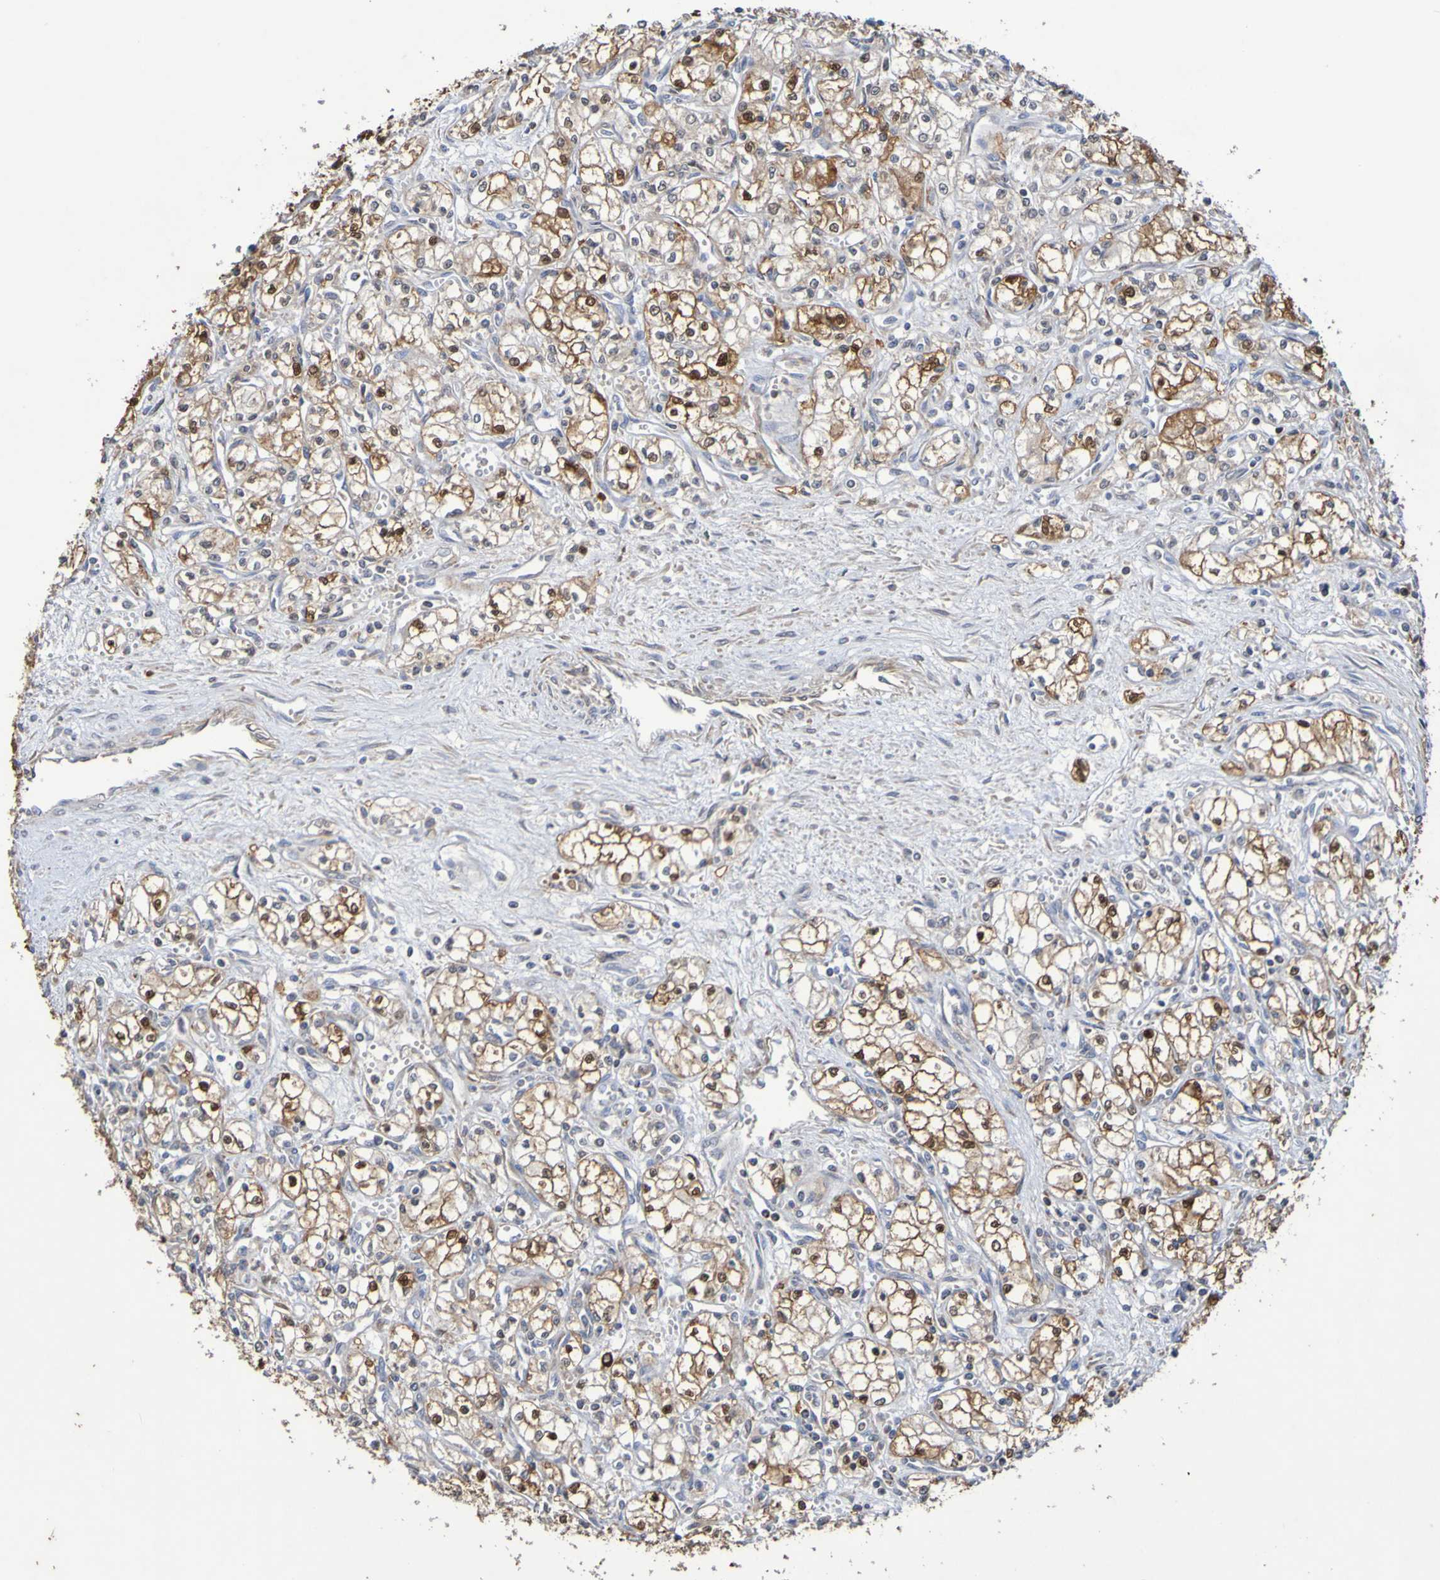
{"staining": {"intensity": "moderate", "quantity": ">75%", "location": "cytoplasmic/membranous,nuclear"}, "tissue": "renal cancer", "cell_type": "Tumor cells", "image_type": "cancer", "snomed": [{"axis": "morphology", "description": "Normal tissue, NOS"}, {"axis": "morphology", "description": "Adenocarcinoma, NOS"}, {"axis": "topography", "description": "Kidney"}], "caption": "Immunohistochemistry (DAB) staining of adenocarcinoma (renal) reveals moderate cytoplasmic/membranous and nuclear protein expression in about >75% of tumor cells.", "gene": "C3orf18", "patient": {"sex": "male", "age": 59}}